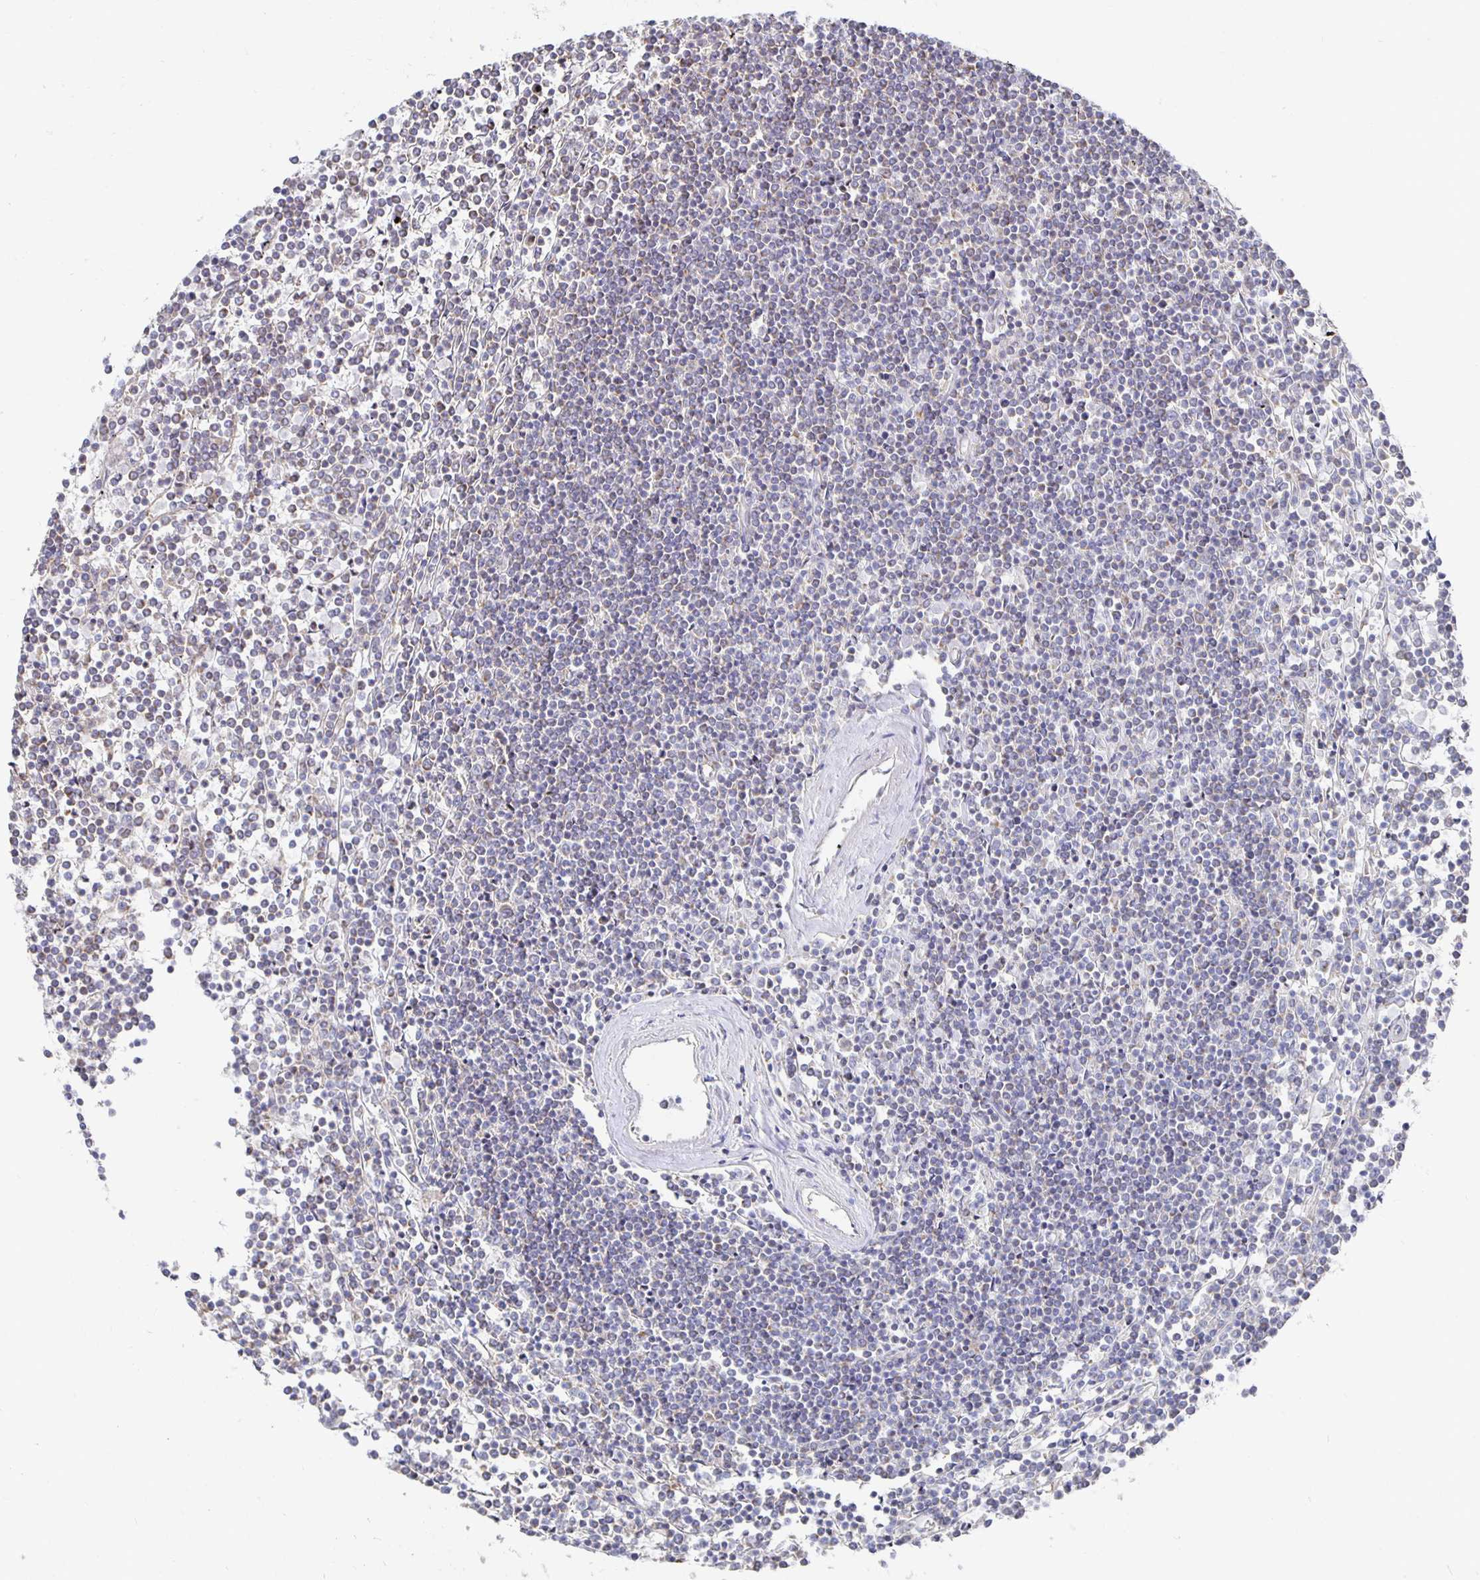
{"staining": {"intensity": "negative", "quantity": "none", "location": "none"}, "tissue": "lymphoma", "cell_type": "Tumor cells", "image_type": "cancer", "snomed": [{"axis": "morphology", "description": "Malignant lymphoma, non-Hodgkin's type, Low grade"}, {"axis": "topography", "description": "Spleen"}], "caption": "Photomicrograph shows no significant protein expression in tumor cells of low-grade malignant lymphoma, non-Hodgkin's type.", "gene": "NKX2-8", "patient": {"sex": "female", "age": 19}}